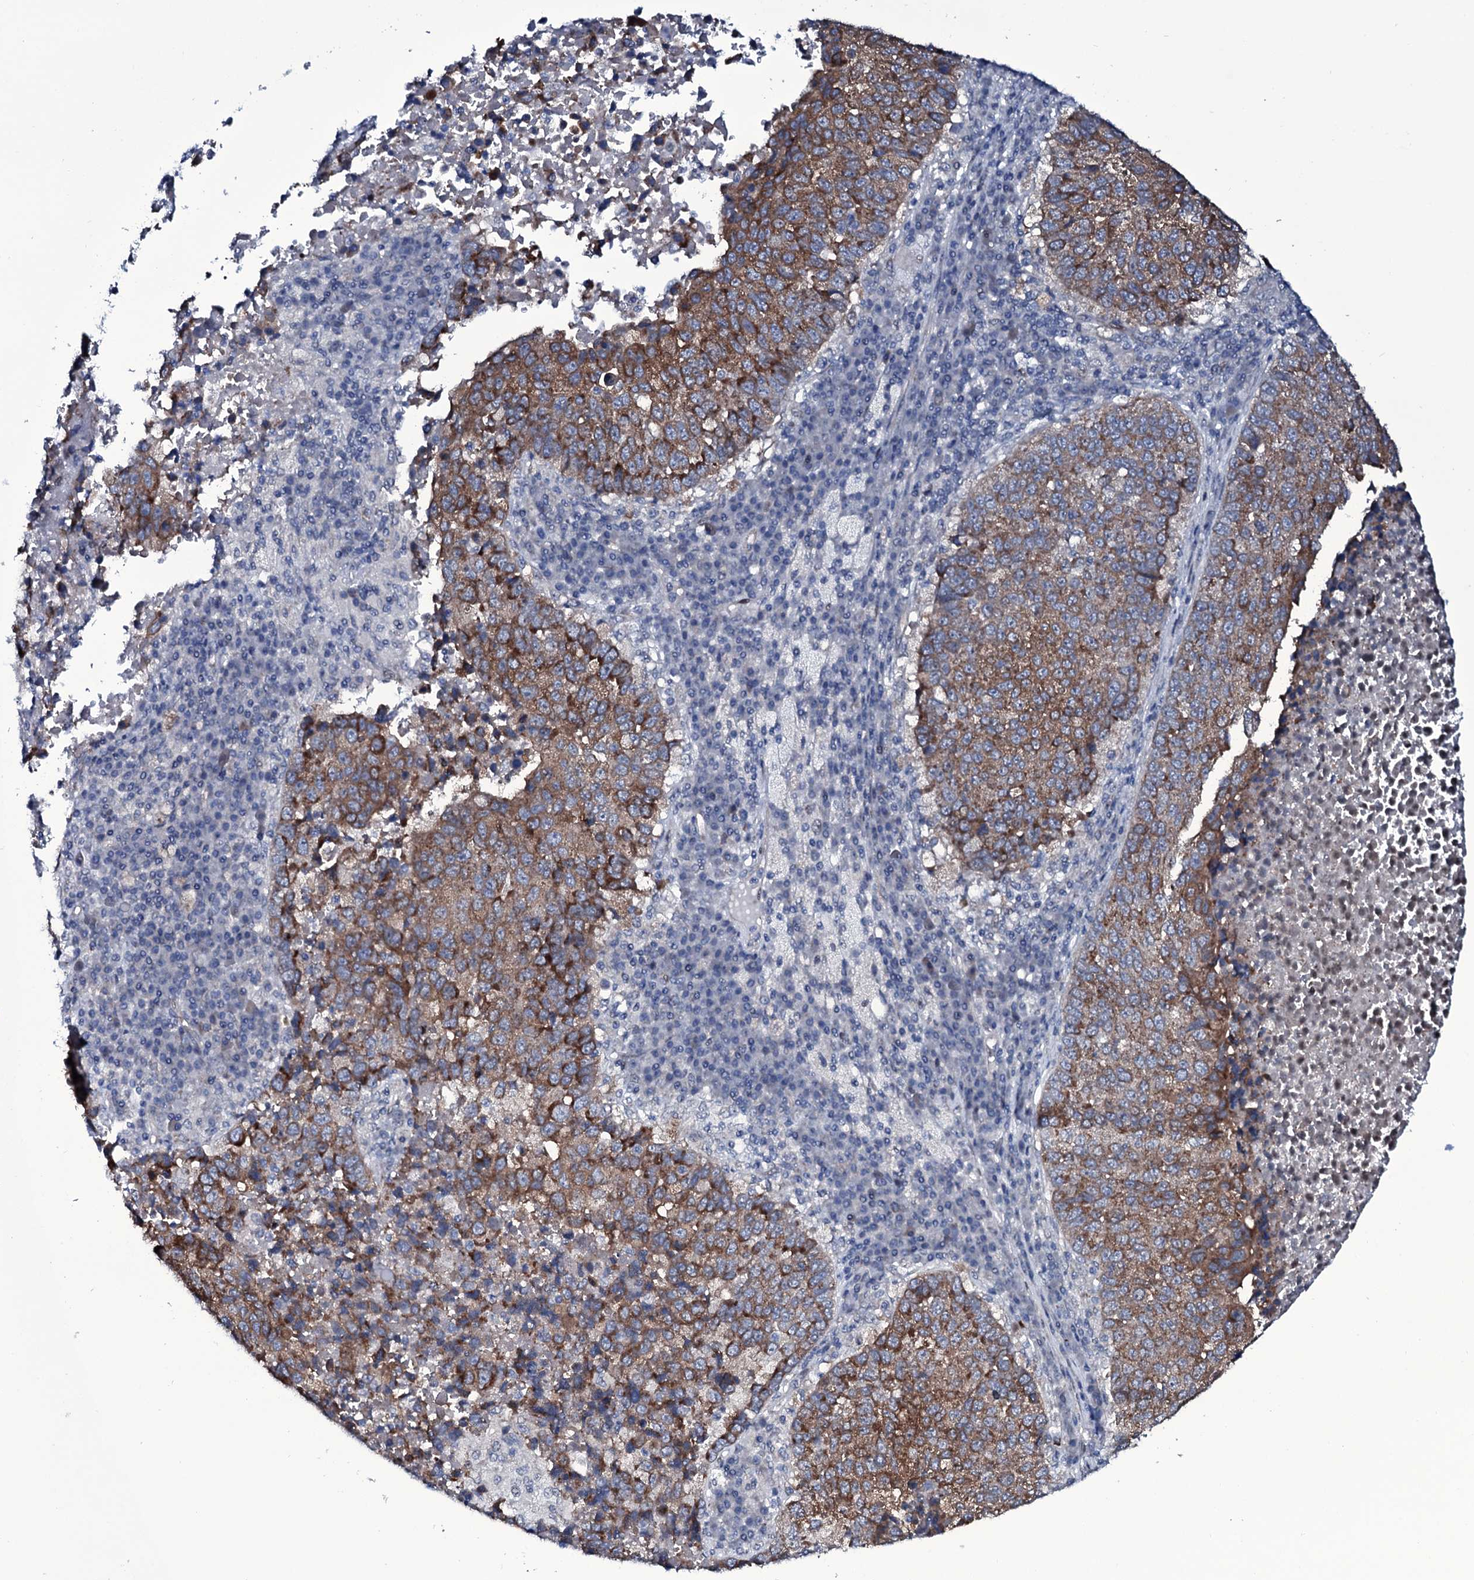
{"staining": {"intensity": "strong", "quantity": ">75%", "location": "cytoplasmic/membranous"}, "tissue": "lung cancer", "cell_type": "Tumor cells", "image_type": "cancer", "snomed": [{"axis": "morphology", "description": "Squamous cell carcinoma, NOS"}, {"axis": "topography", "description": "Lung"}], "caption": "Brown immunohistochemical staining in human lung cancer (squamous cell carcinoma) exhibits strong cytoplasmic/membranous staining in about >75% of tumor cells. The protein of interest is shown in brown color, while the nuclei are stained blue.", "gene": "WIPF3", "patient": {"sex": "male", "age": 73}}